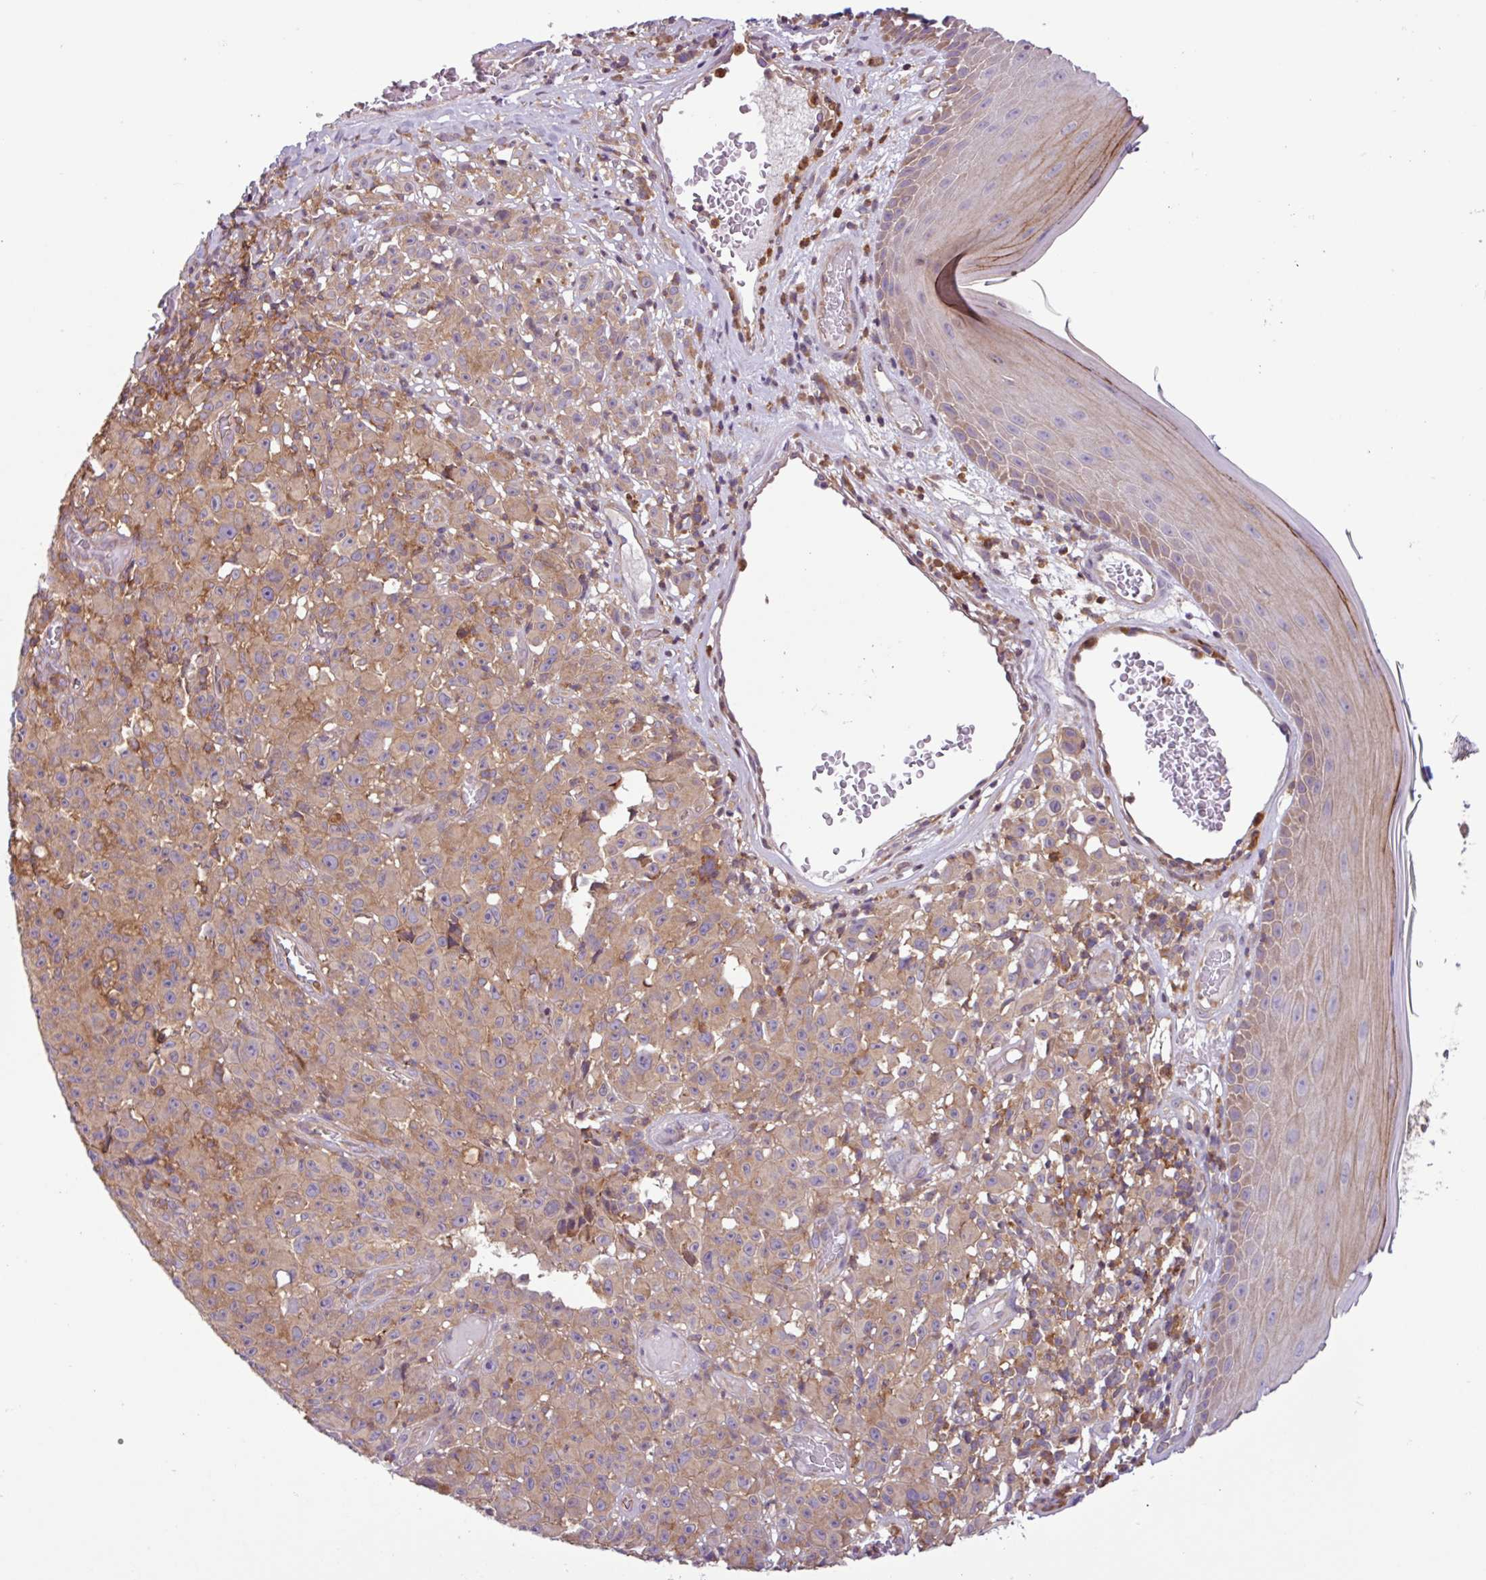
{"staining": {"intensity": "weak", "quantity": "<25%", "location": "cytoplasmic/membranous"}, "tissue": "melanoma", "cell_type": "Tumor cells", "image_type": "cancer", "snomed": [{"axis": "morphology", "description": "Malignant melanoma, NOS"}, {"axis": "topography", "description": "Skin"}], "caption": "IHC of human melanoma reveals no positivity in tumor cells. The staining was performed using DAB to visualize the protein expression in brown, while the nuclei were stained in blue with hematoxylin (Magnification: 20x).", "gene": "ACTR3", "patient": {"sex": "female", "age": 82}}